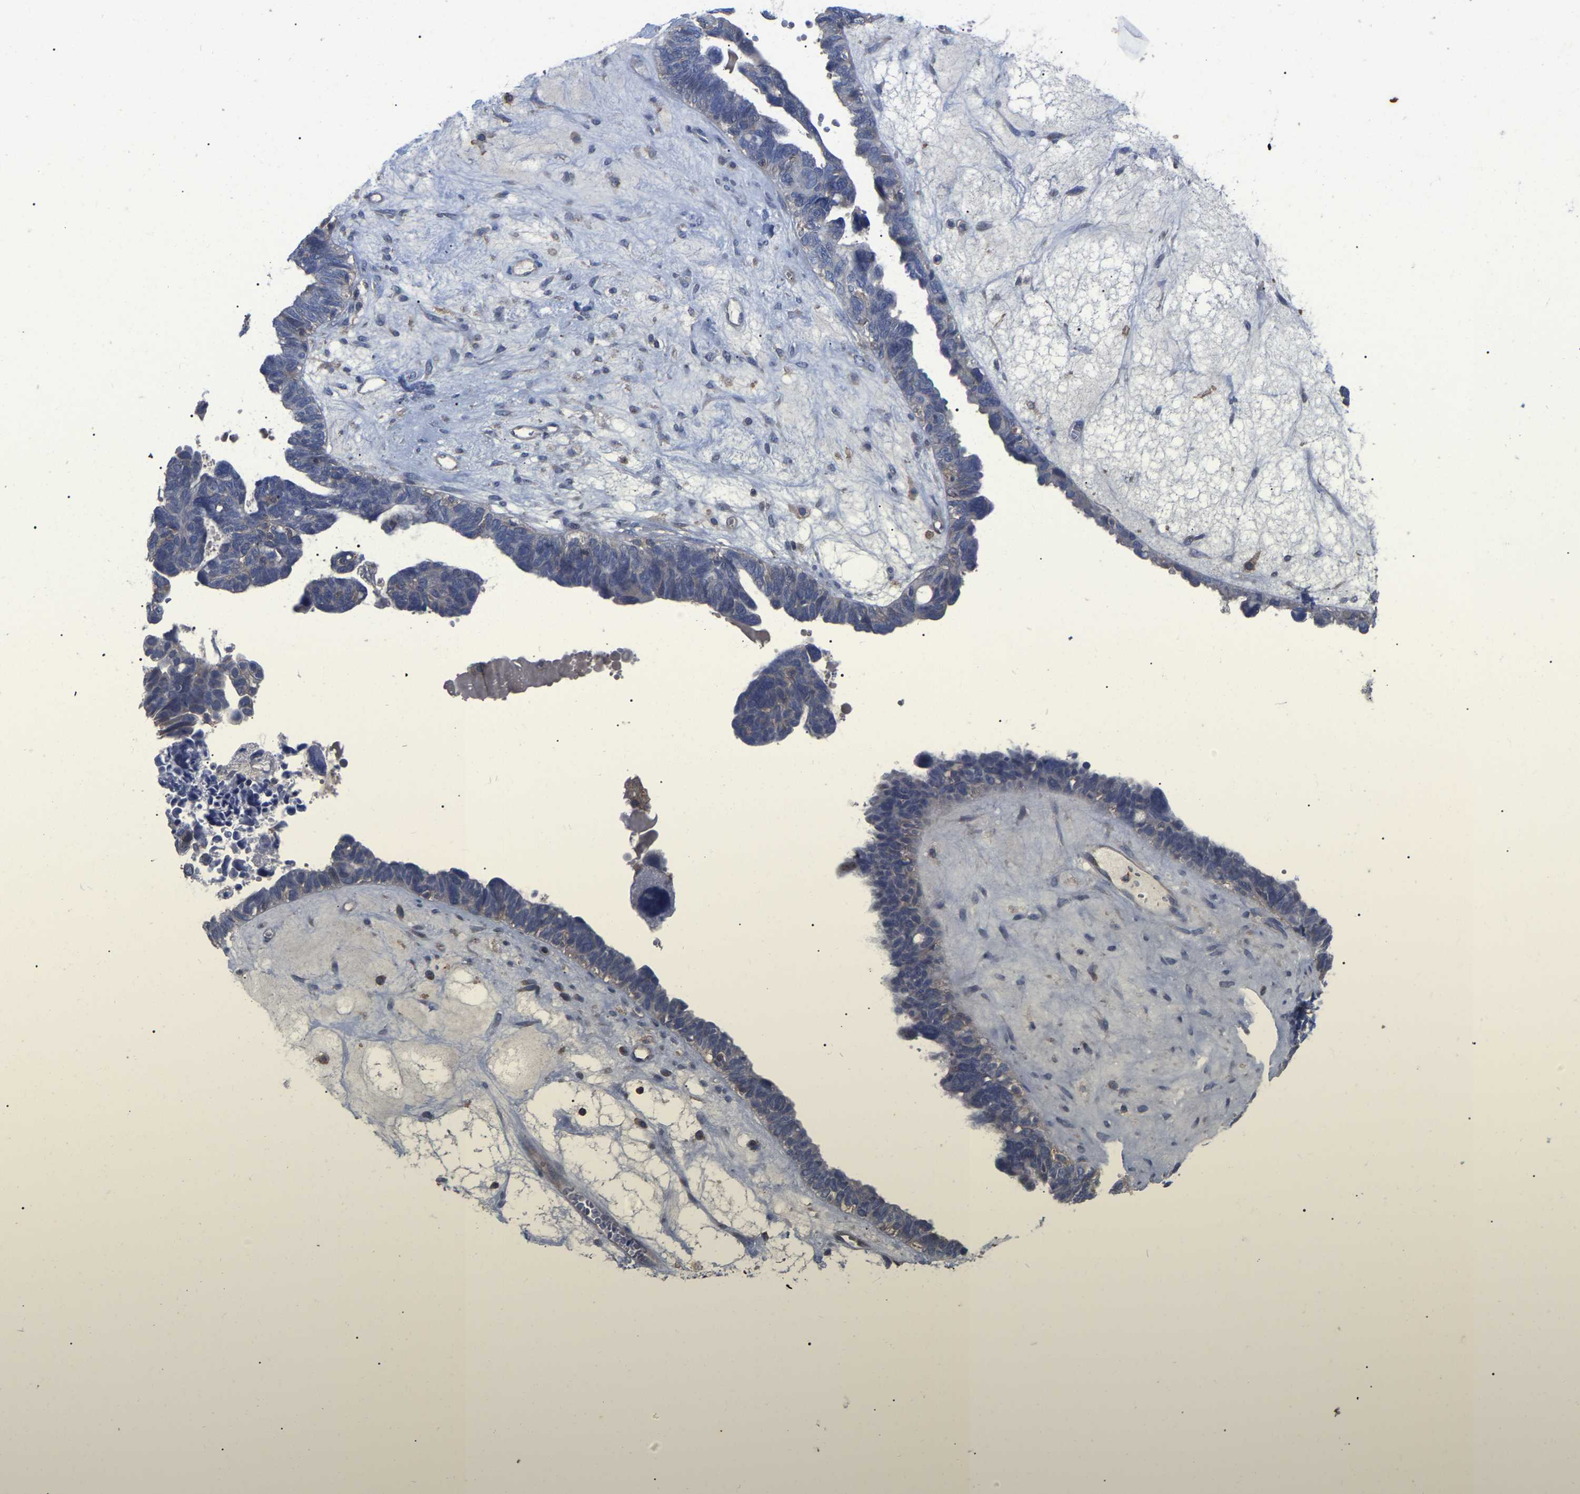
{"staining": {"intensity": "negative", "quantity": "none", "location": "none"}, "tissue": "ovarian cancer", "cell_type": "Tumor cells", "image_type": "cancer", "snomed": [{"axis": "morphology", "description": "Cystadenocarcinoma, serous, NOS"}, {"axis": "topography", "description": "Ovary"}], "caption": "The immunohistochemistry photomicrograph has no significant staining in tumor cells of ovarian serous cystadenocarcinoma tissue.", "gene": "FAM171A2", "patient": {"sex": "female", "age": 79}}